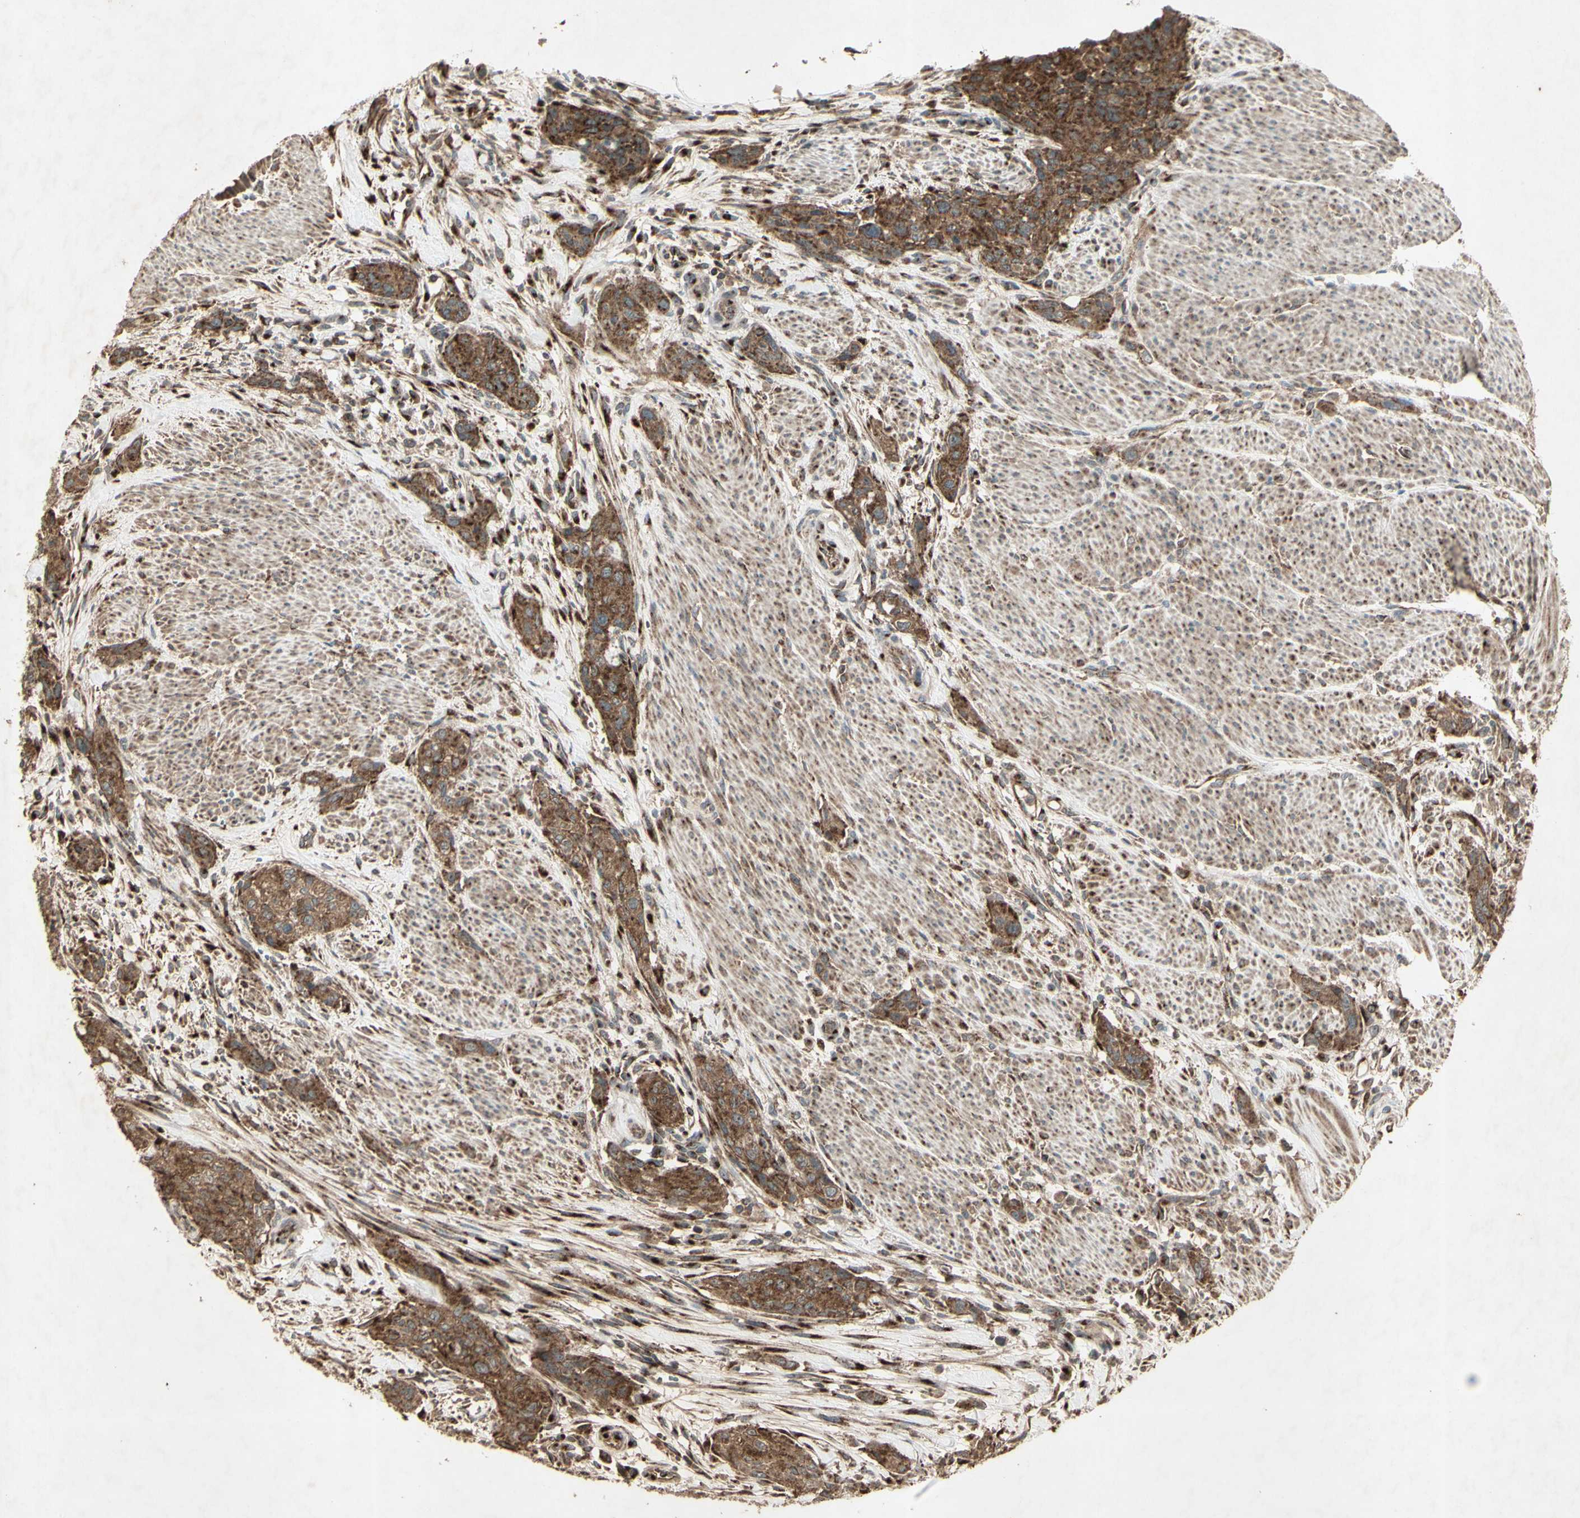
{"staining": {"intensity": "strong", "quantity": ">75%", "location": "cytoplasmic/membranous"}, "tissue": "urothelial cancer", "cell_type": "Tumor cells", "image_type": "cancer", "snomed": [{"axis": "morphology", "description": "Urothelial carcinoma, High grade"}, {"axis": "topography", "description": "Urinary bladder"}], "caption": "The photomicrograph reveals staining of urothelial cancer, revealing strong cytoplasmic/membranous protein staining (brown color) within tumor cells.", "gene": "AP1G1", "patient": {"sex": "male", "age": 35}}